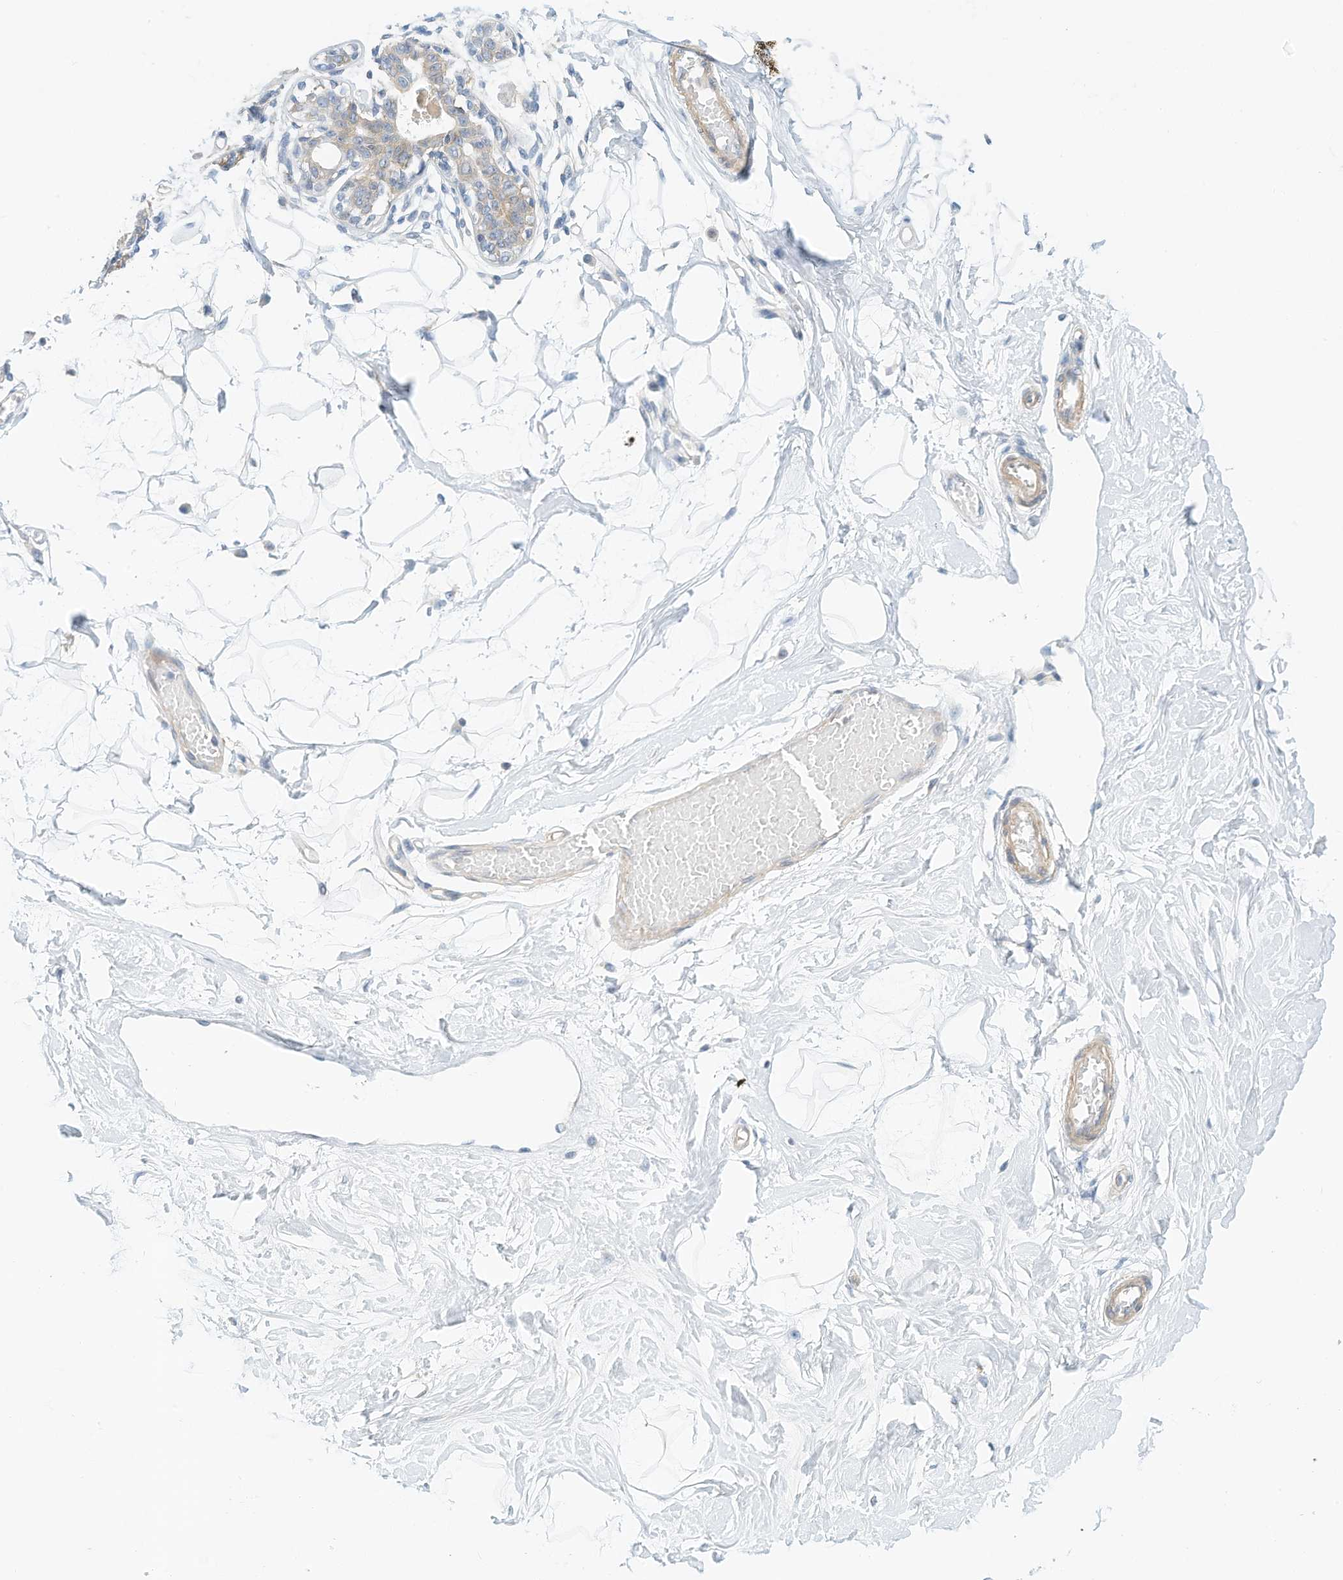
{"staining": {"intensity": "negative", "quantity": "none", "location": "none"}, "tissue": "breast", "cell_type": "Adipocytes", "image_type": "normal", "snomed": [{"axis": "morphology", "description": "Normal tissue, NOS"}, {"axis": "topography", "description": "Breast"}], "caption": "Immunohistochemical staining of unremarkable breast reveals no significant expression in adipocytes. The staining was performed using DAB (3,3'-diaminobenzidine) to visualize the protein expression in brown, while the nuclei were stained in blue with hematoxylin (Magnification: 20x).", "gene": "MICAL1", "patient": {"sex": "female", "age": 45}}